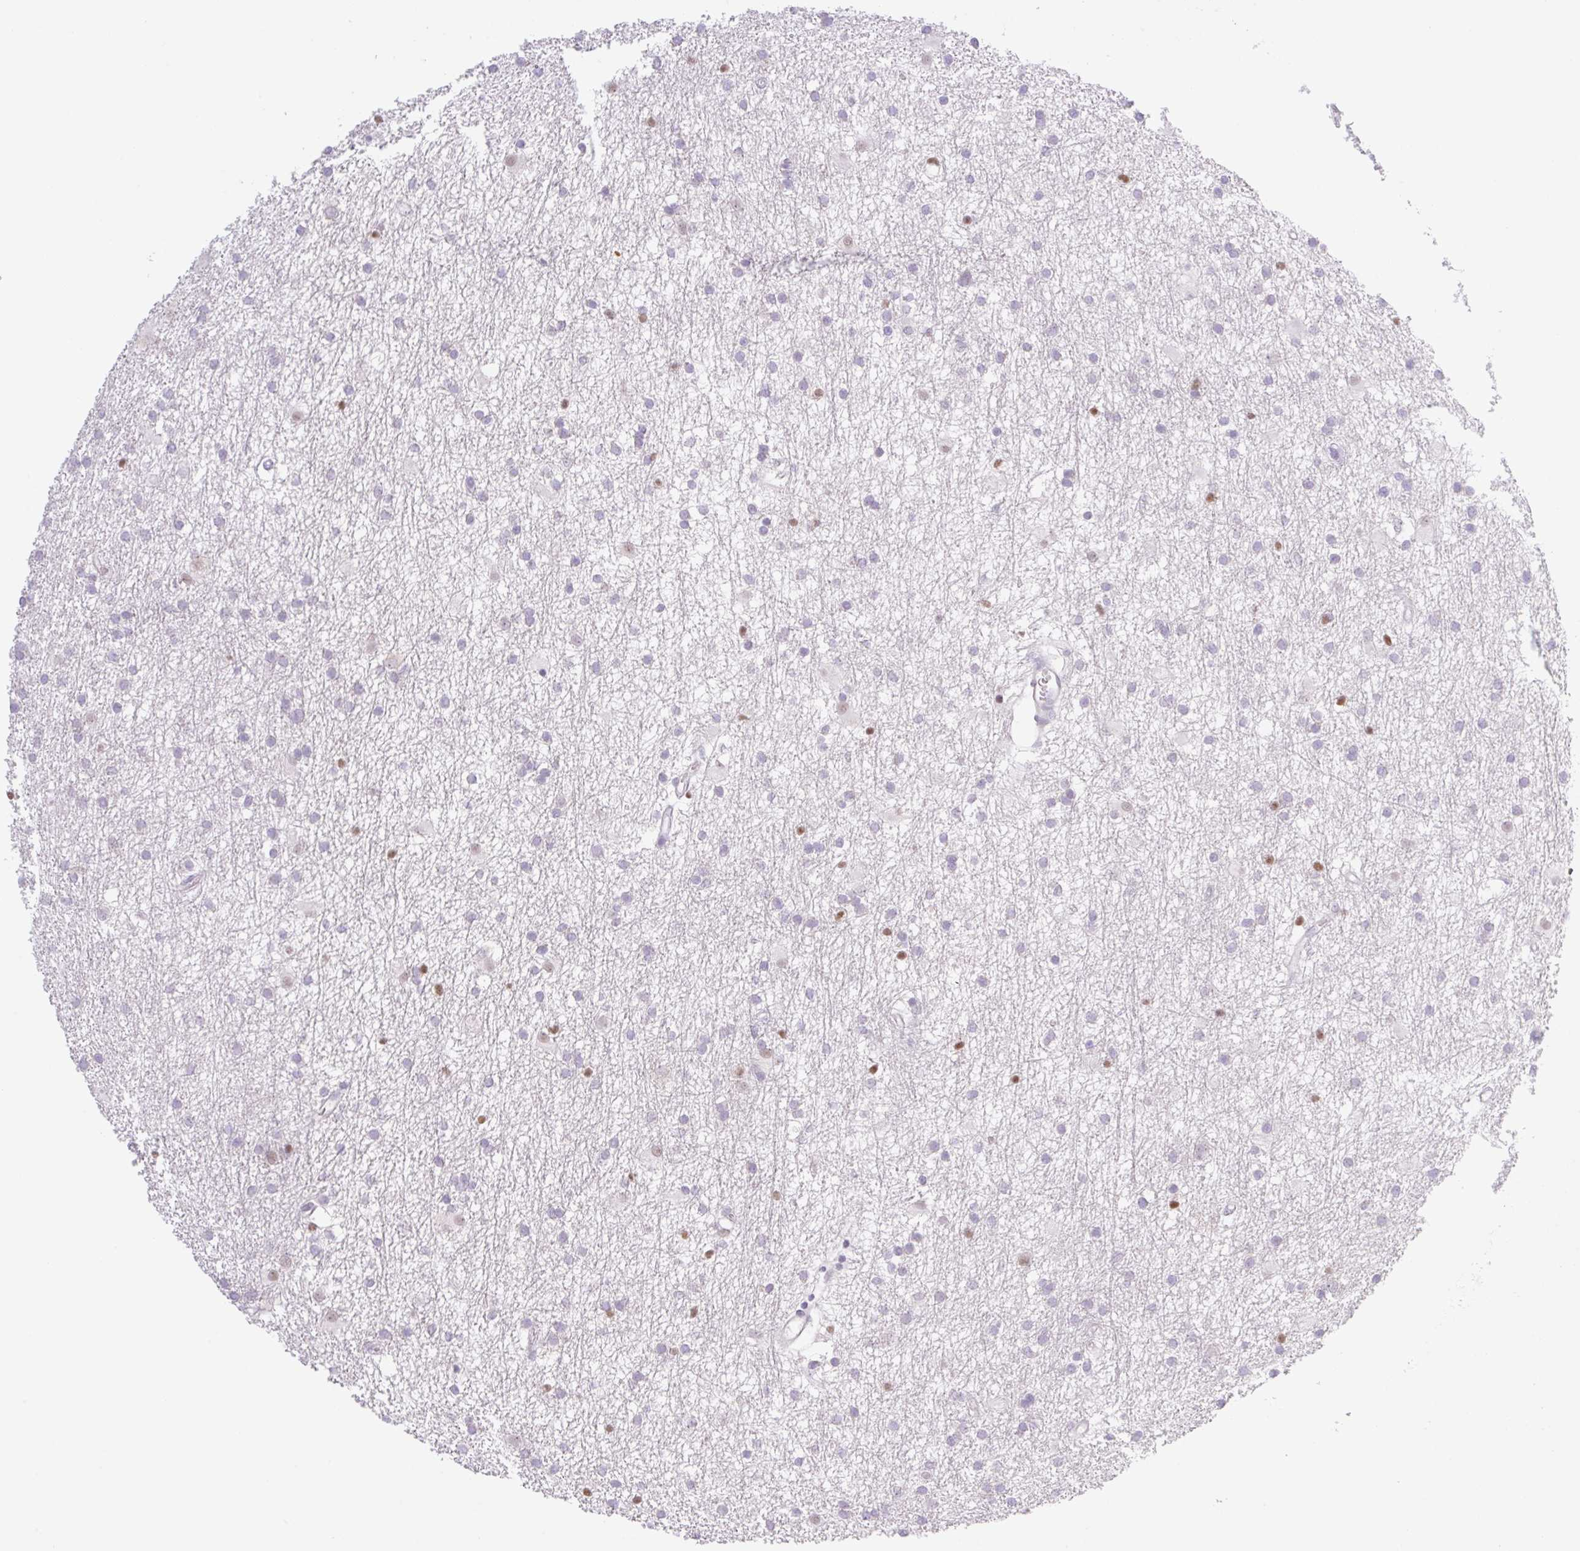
{"staining": {"intensity": "moderate", "quantity": "<25%", "location": "nuclear"}, "tissue": "glioma", "cell_type": "Tumor cells", "image_type": "cancer", "snomed": [{"axis": "morphology", "description": "Glioma, malignant, High grade"}, {"axis": "topography", "description": "Brain"}], "caption": "Protein analysis of malignant glioma (high-grade) tissue exhibits moderate nuclear staining in about <25% of tumor cells.", "gene": "TLE3", "patient": {"sex": "male", "age": 77}}